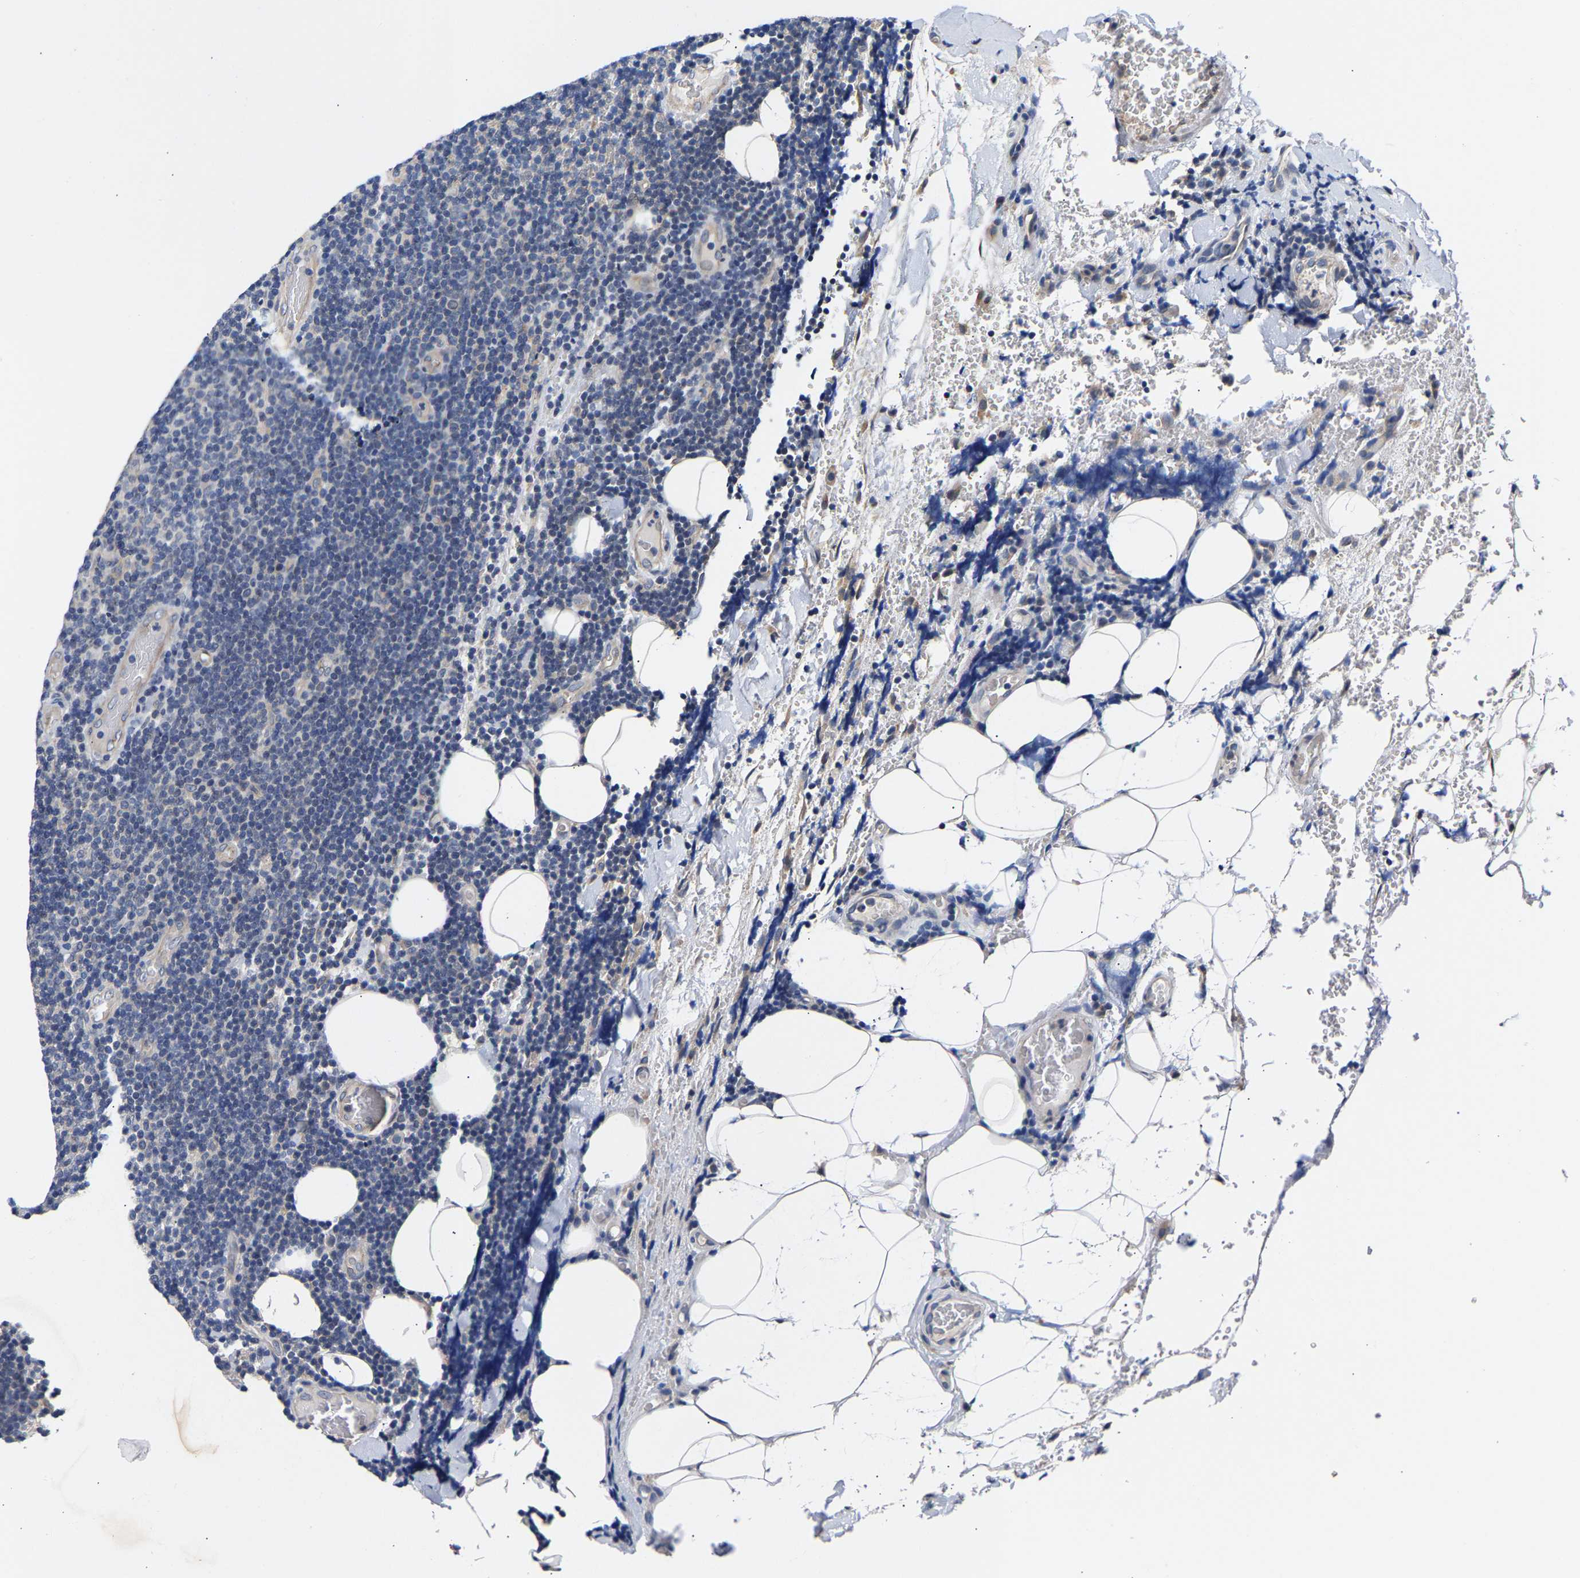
{"staining": {"intensity": "negative", "quantity": "none", "location": "none"}, "tissue": "lymphoma", "cell_type": "Tumor cells", "image_type": "cancer", "snomed": [{"axis": "morphology", "description": "Malignant lymphoma, non-Hodgkin's type, Low grade"}, {"axis": "topography", "description": "Lymph node"}], "caption": "This image is of lymphoma stained with IHC to label a protein in brown with the nuclei are counter-stained blue. There is no positivity in tumor cells. Brightfield microscopy of IHC stained with DAB (3,3'-diaminobenzidine) (brown) and hematoxylin (blue), captured at high magnification.", "gene": "KASH5", "patient": {"sex": "male", "age": 66}}